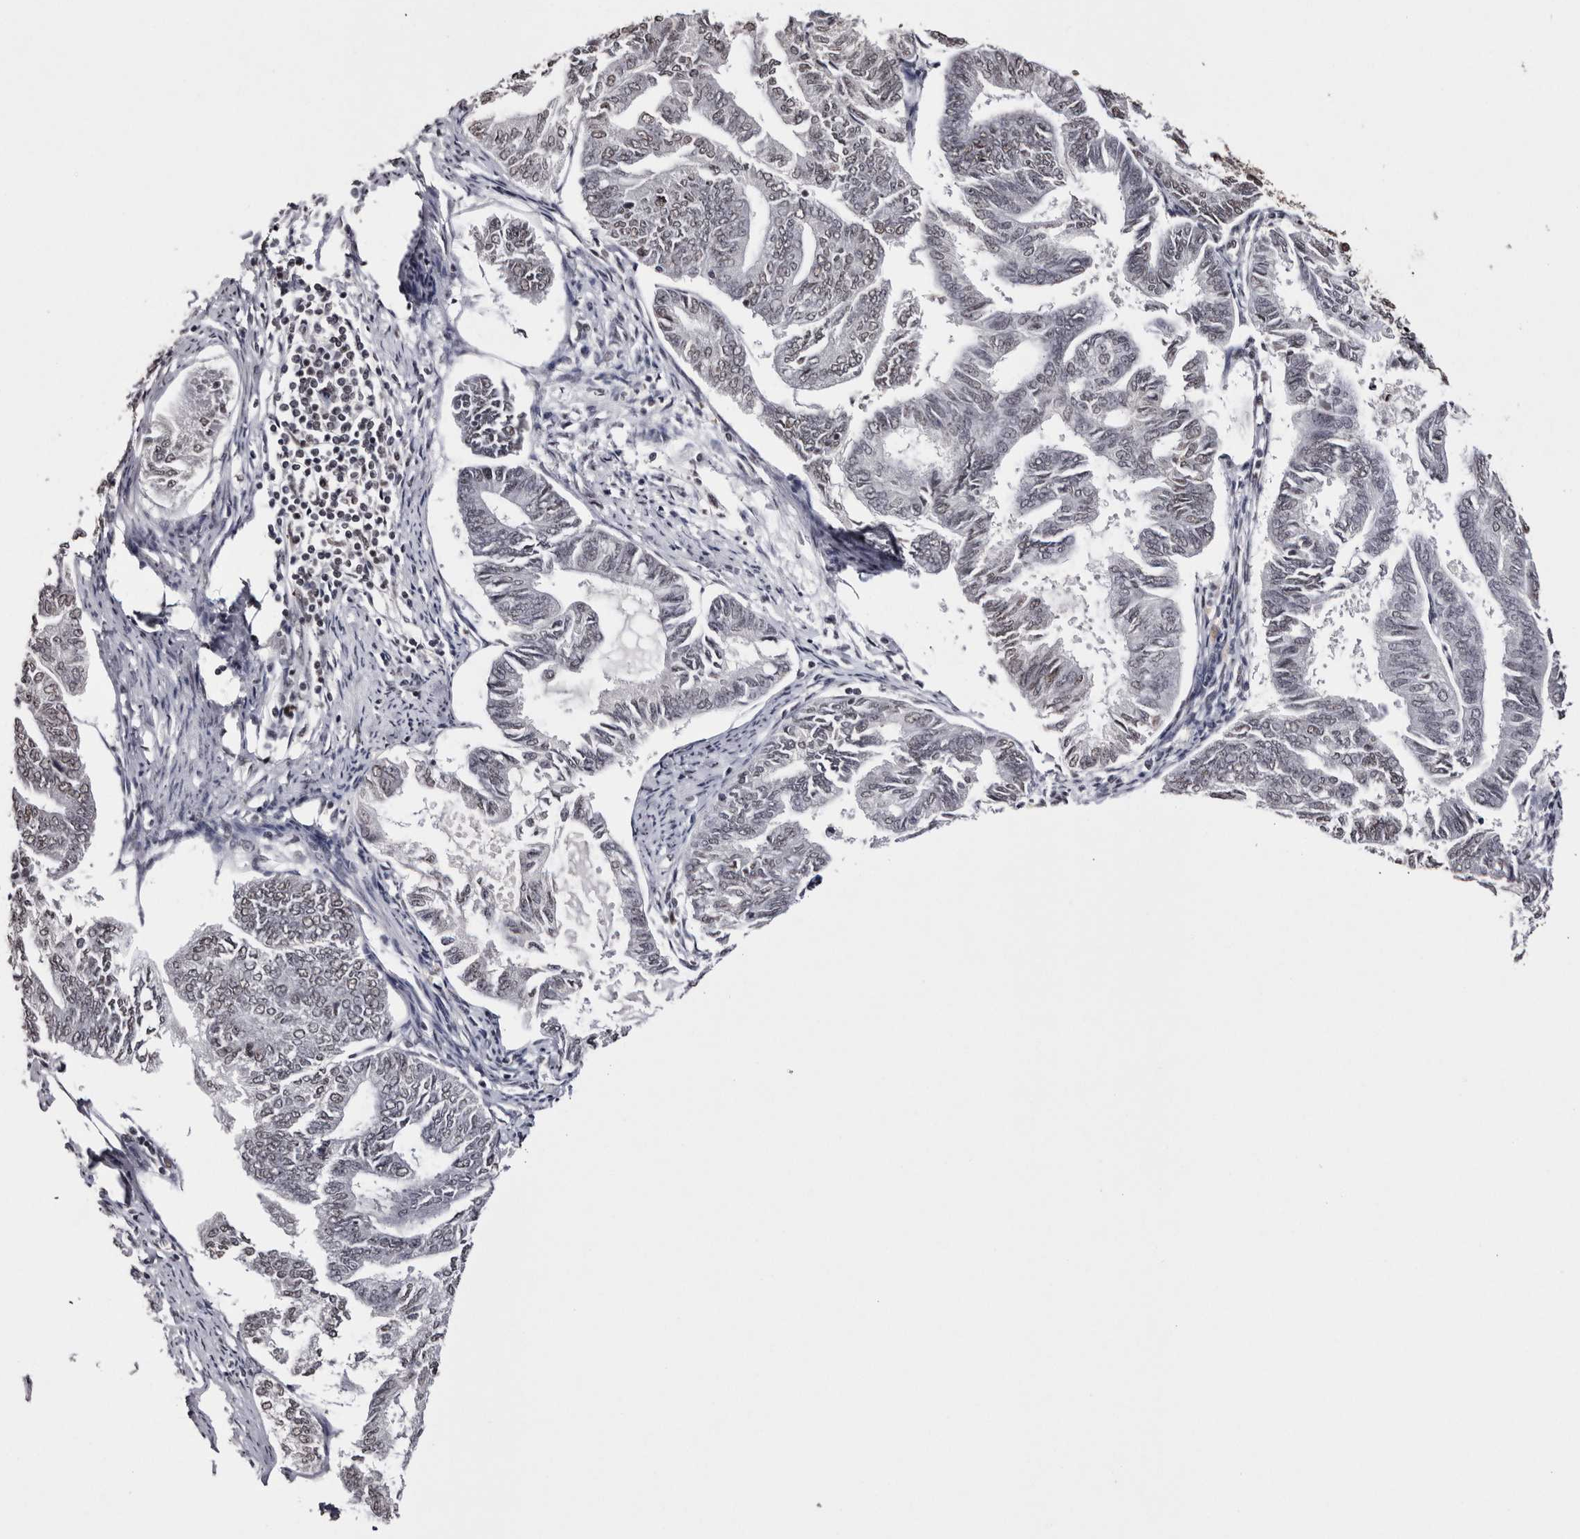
{"staining": {"intensity": "weak", "quantity": "<25%", "location": "nuclear"}, "tissue": "endometrial cancer", "cell_type": "Tumor cells", "image_type": "cancer", "snomed": [{"axis": "morphology", "description": "Adenocarcinoma, NOS"}, {"axis": "topography", "description": "Endometrium"}], "caption": "High magnification brightfield microscopy of endometrial cancer (adenocarcinoma) stained with DAB (brown) and counterstained with hematoxylin (blue): tumor cells show no significant staining. (Brightfield microscopy of DAB (3,3'-diaminobenzidine) immunohistochemistry at high magnification).", "gene": "SMC1A", "patient": {"sex": "female", "age": 86}}